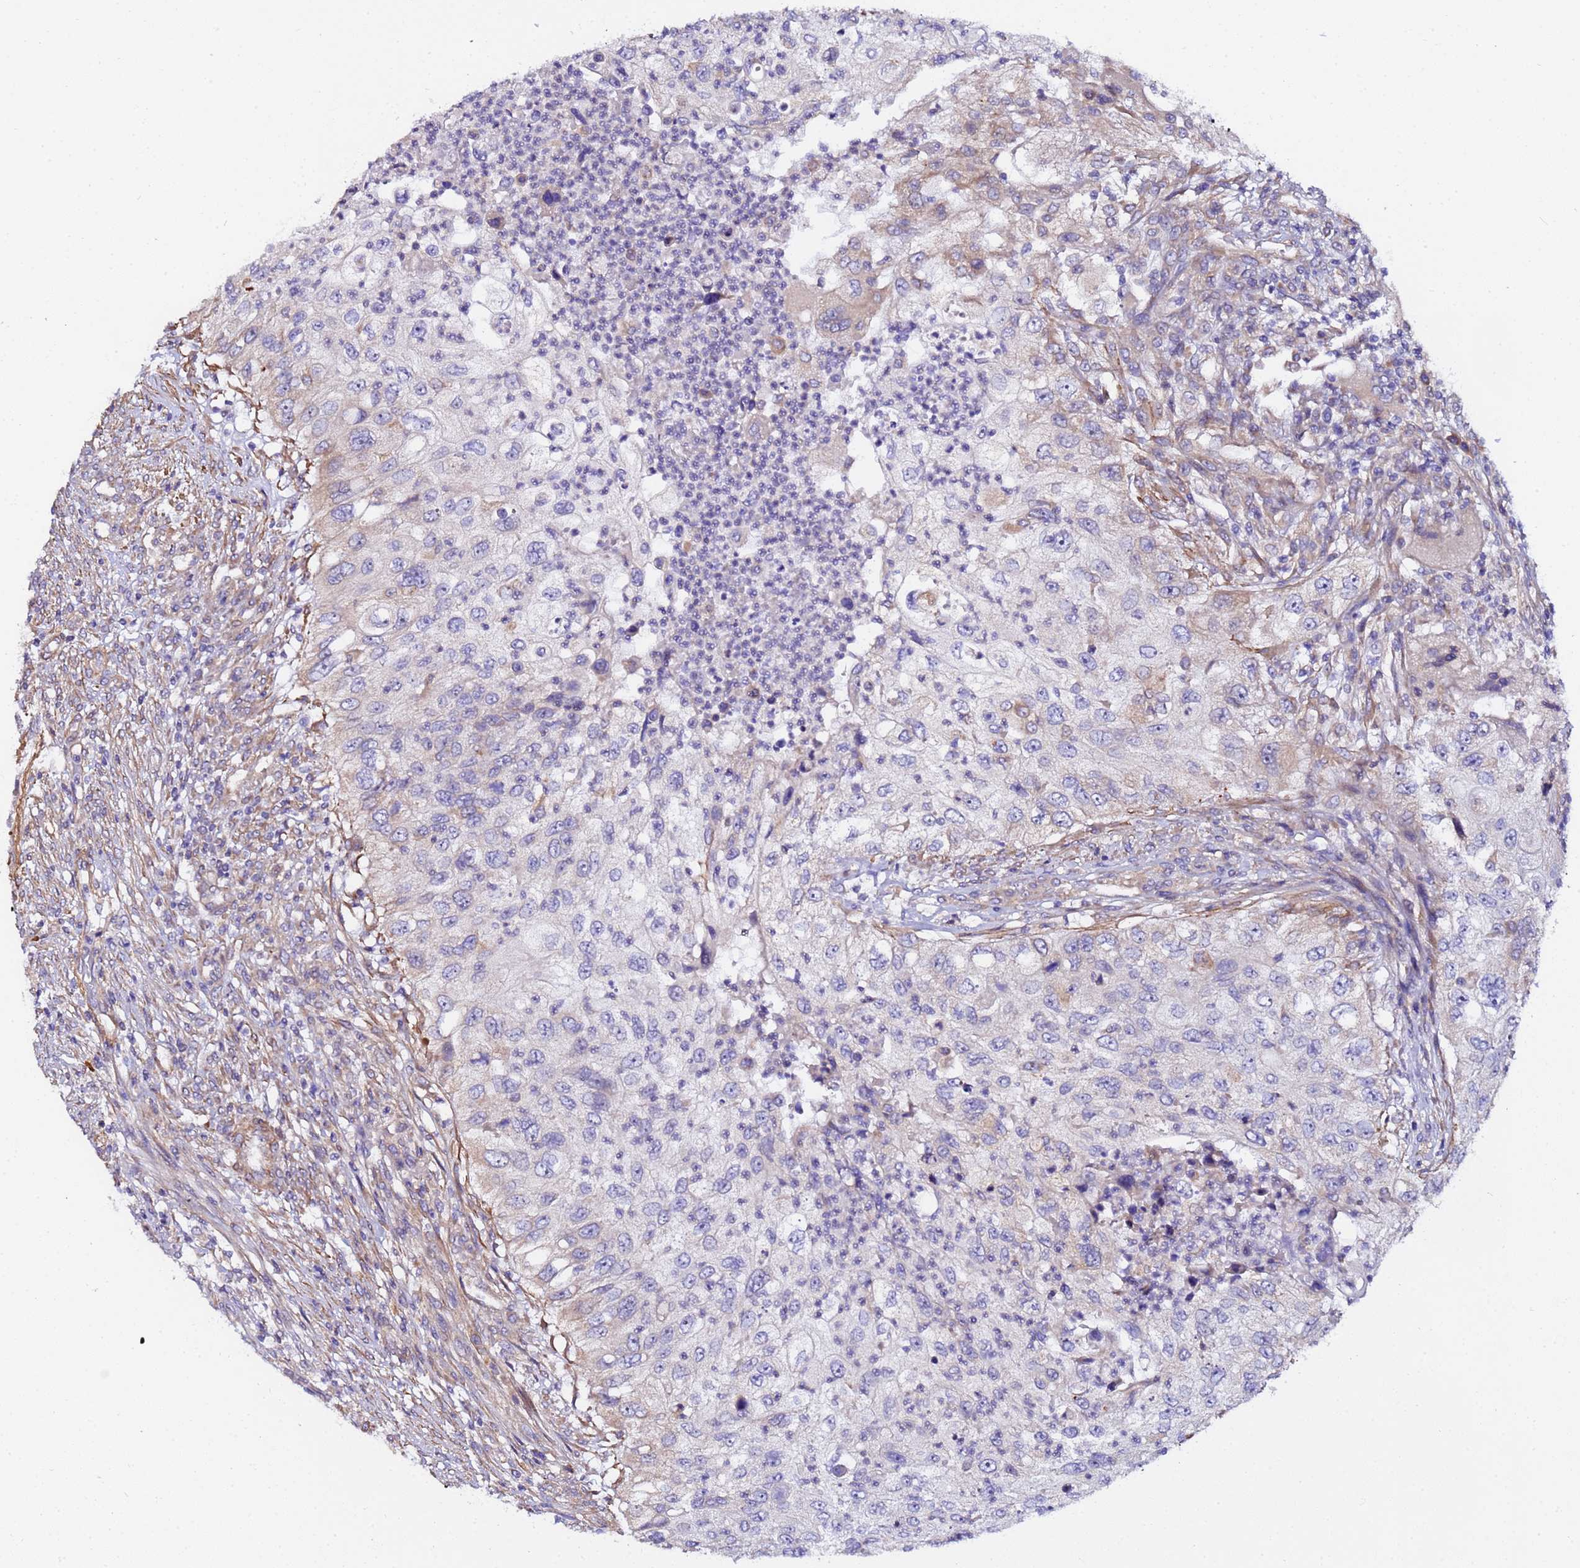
{"staining": {"intensity": "weak", "quantity": "<25%", "location": "cytoplasmic/membranous"}, "tissue": "urothelial cancer", "cell_type": "Tumor cells", "image_type": "cancer", "snomed": [{"axis": "morphology", "description": "Urothelial carcinoma, High grade"}, {"axis": "topography", "description": "Urinary bladder"}], "caption": "A high-resolution histopathology image shows immunohistochemistry staining of urothelial carcinoma (high-grade), which displays no significant staining in tumor cells.", "gene": "JRKL", "patient": {"sex": "female", "age": 60}}